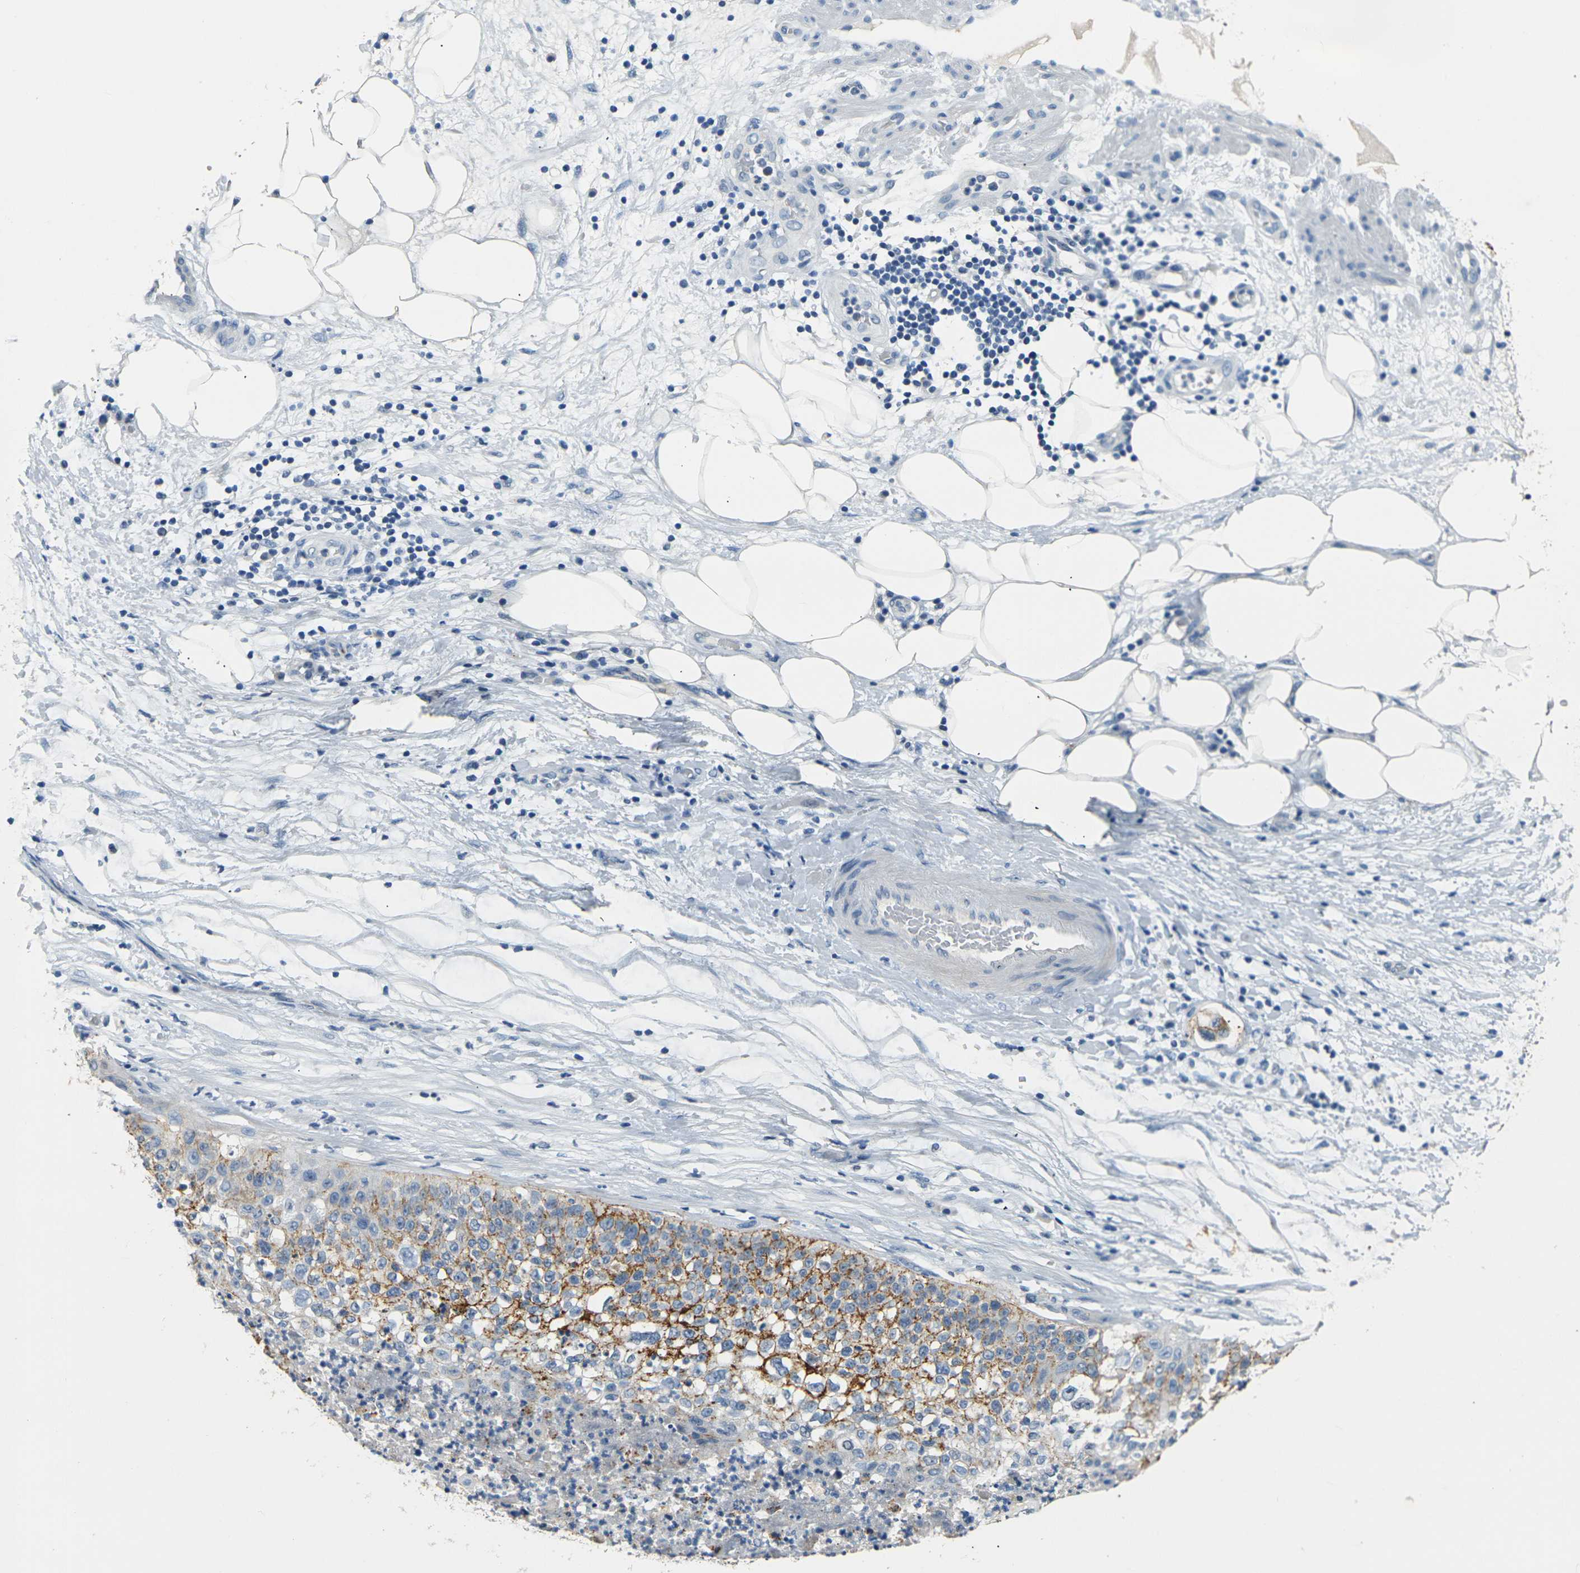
{"staining": {"intensity": "strong", "quantity": ">75%", "location": "cytoplasmic/membranous"}, "tissue": "lung cancer", "cell_type": "Tumor cells", "image_type": "cancer", "snomed": [{"axis": "morphology", "description": "Inflammation, NOS"}, {"axis": "morphology", "description": "Squamous cell carcinoma, NOS"}, {"axis": "topography", "description": "Lymph node"}, {"axis": "topography", "description": "Soft tissue"}, {"axis": "topography", "description": "Lung"}], "caption": "Squamous cell carcinoma (lung) was stained to show a protein in brown. There is high levels of strong cytoplasmic/membranous positivity in about >75% of tumor cells.", "gene": "CLDN7", "patient": {"sex": "male", "age": 66}}